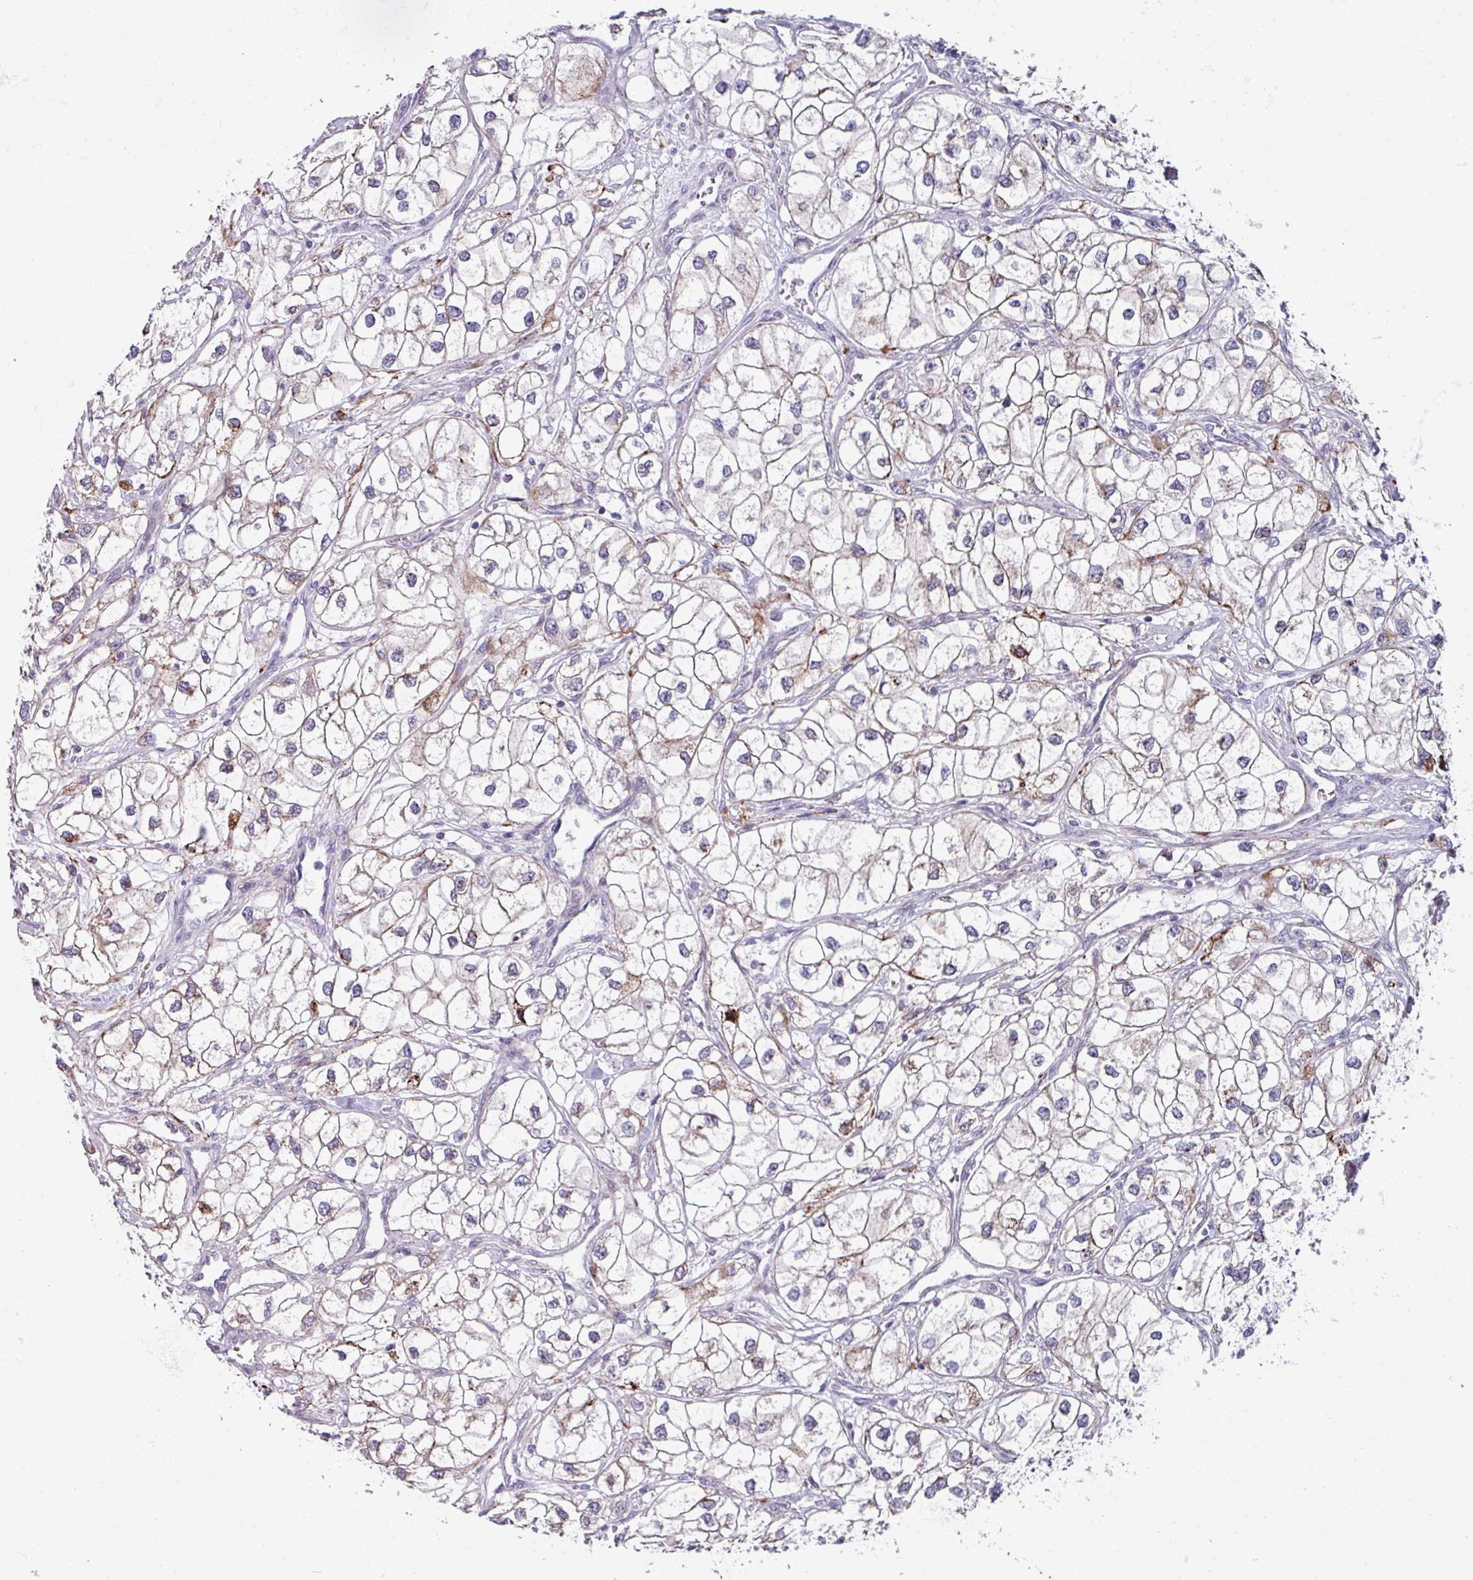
{"staining": {"intensity": "weak", "quantity": "25%-75%", "location": "cytoplasmic/membranous"}, "tissue": "renal cancer", "cell_type": "Tumor cells", "image_type": "cancer", "snomed": [{"axis": "morphology", "description": "Adenocarcinoma, NOS"}, {"axis": "topography", "description": "Kidney"}], "caption": "Human renal cancer (adenocarcinoma) stained with a protein marker demonstrates weak staining in tumor cells.", "gene": "BMS1", "patient": {"sex": "male", "age": 59}}